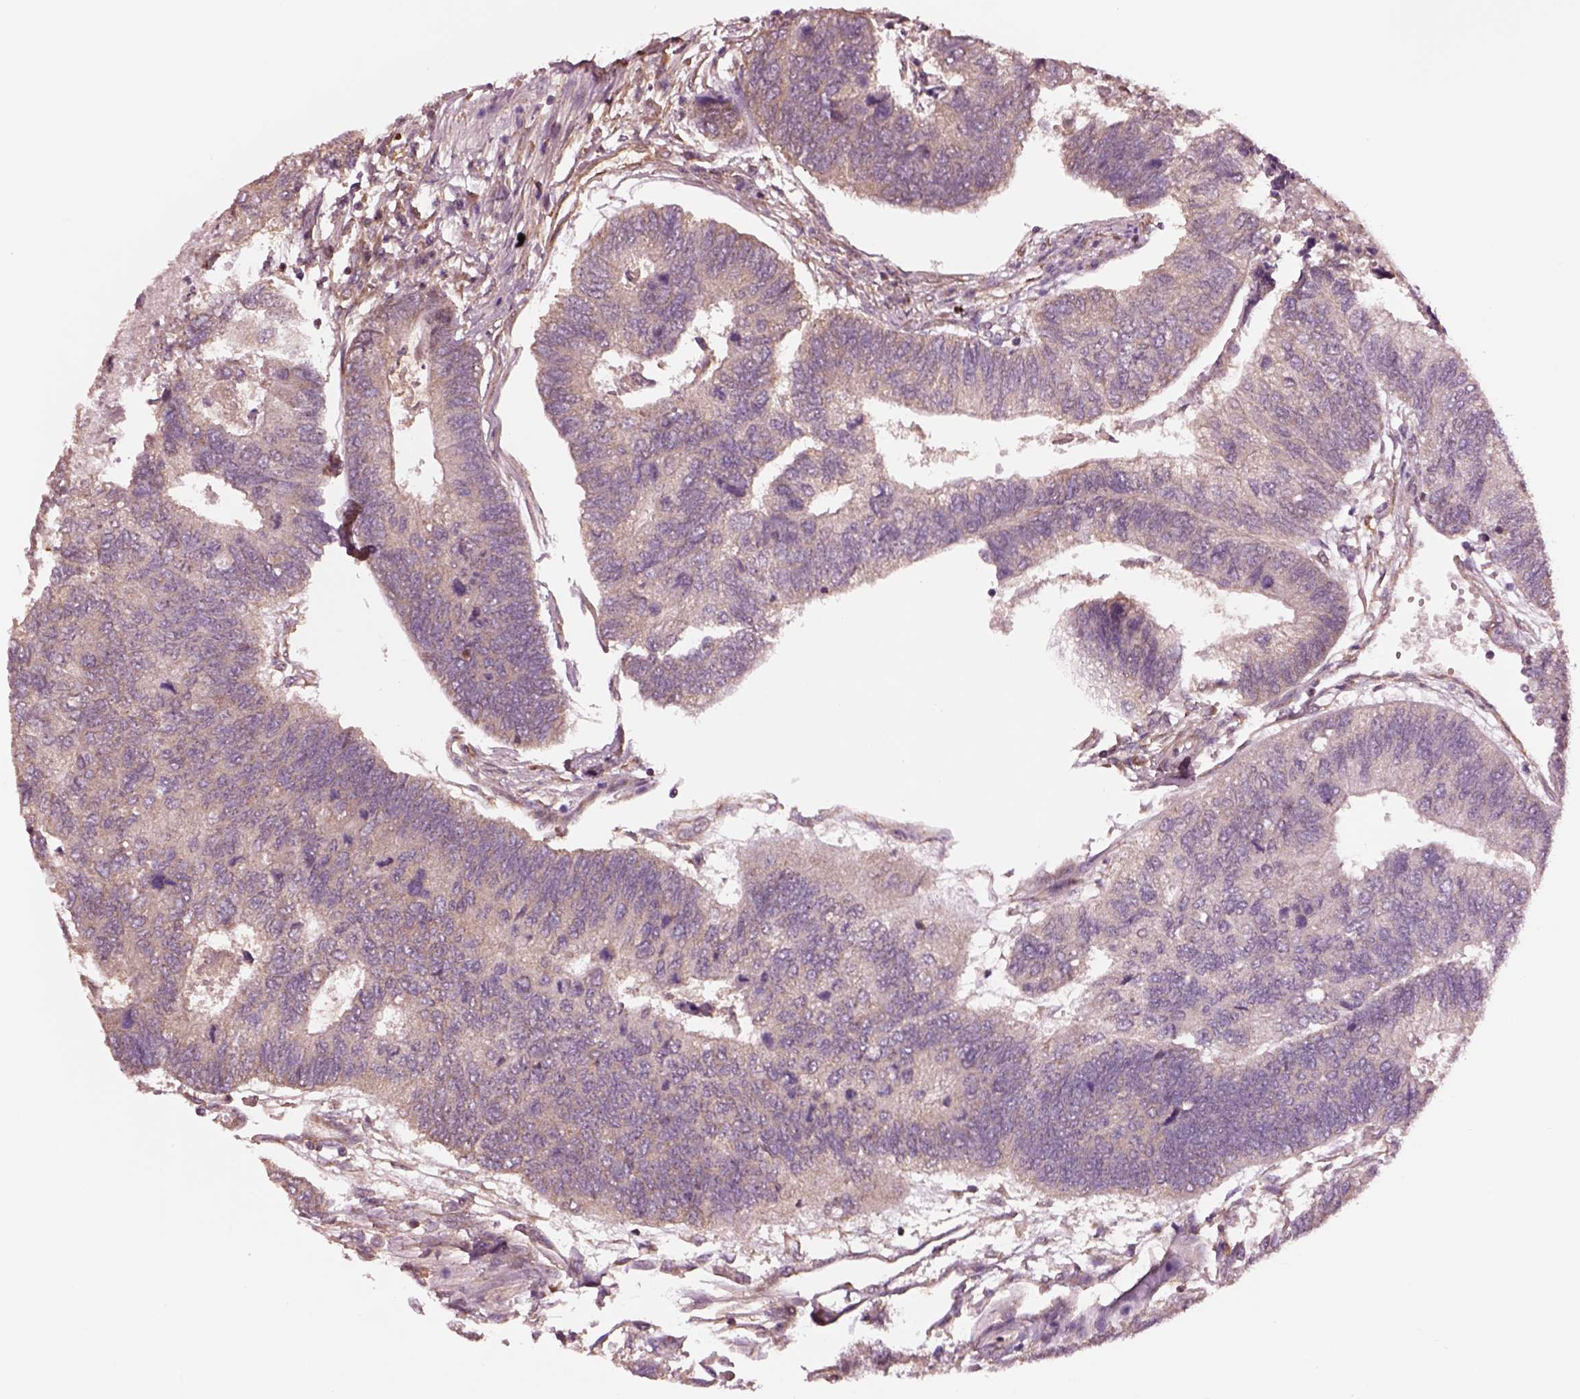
{"staining": {"intensity": "negative", "quantity": "none", "location": "none"}, "tissue": "colorectal cancer", "cell_type": "Tumor cells", "image_type": "cancer", "snomed": [{"axis": "morphology", "description": "Adenocarcinoma, NOS"}, {"axis": "topography", "description": "Colon"}], "caption": "An immunohistochemistry image of adenocarcinoma (colorectal) is shown. There is no staining in tumor cells of adenocarcinoma (colorectal).", "gene": "HTR1B", "patient": {"sex": "female", "age": 67}}